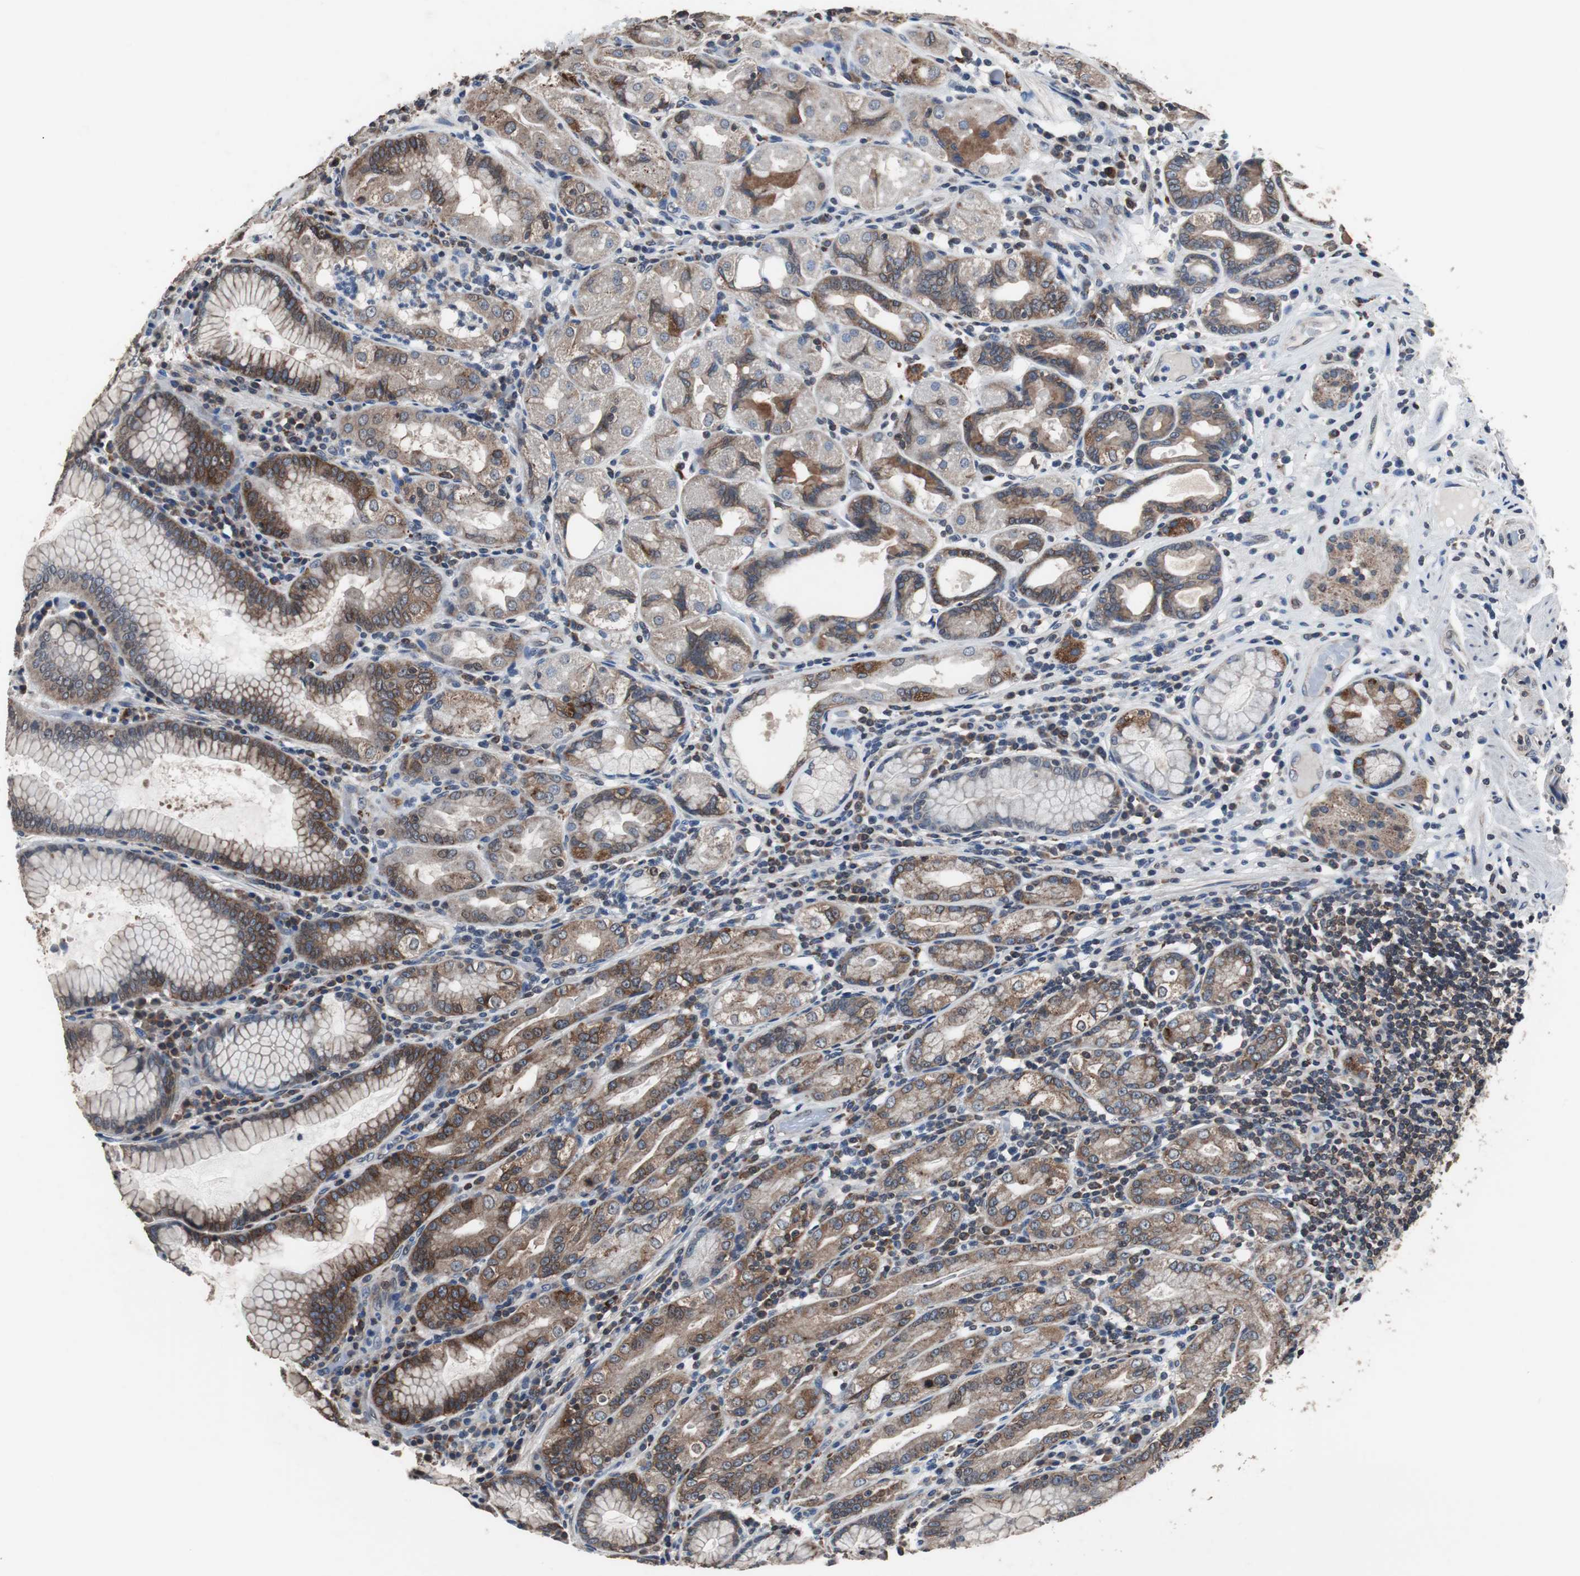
{"staining": {"intensity": "strong", "quantity": ">75%", "location": "cytoplasmic/membranous"}, "tissue": "stomach", "cell_type": "Glandular cells", "image_type": "normal", "snomed": [{"axis": "morphology", "description": "Normal tissue, NOS"}, {"axis": "topography", "description": "Stomach, lower"}], "caption": "The image displays staining of benign stomach, revealing strong cytoplasmic/membranous protein positivity (brown color) within glandular cells. The staining was performed using DAB (3,3'-diaminobenzidine), with brown indicating positive protein expression. Nuclei are stained blue with hematoxylin.", "gene": "USP10", "patient": {"sex": "female", "age": 76}}